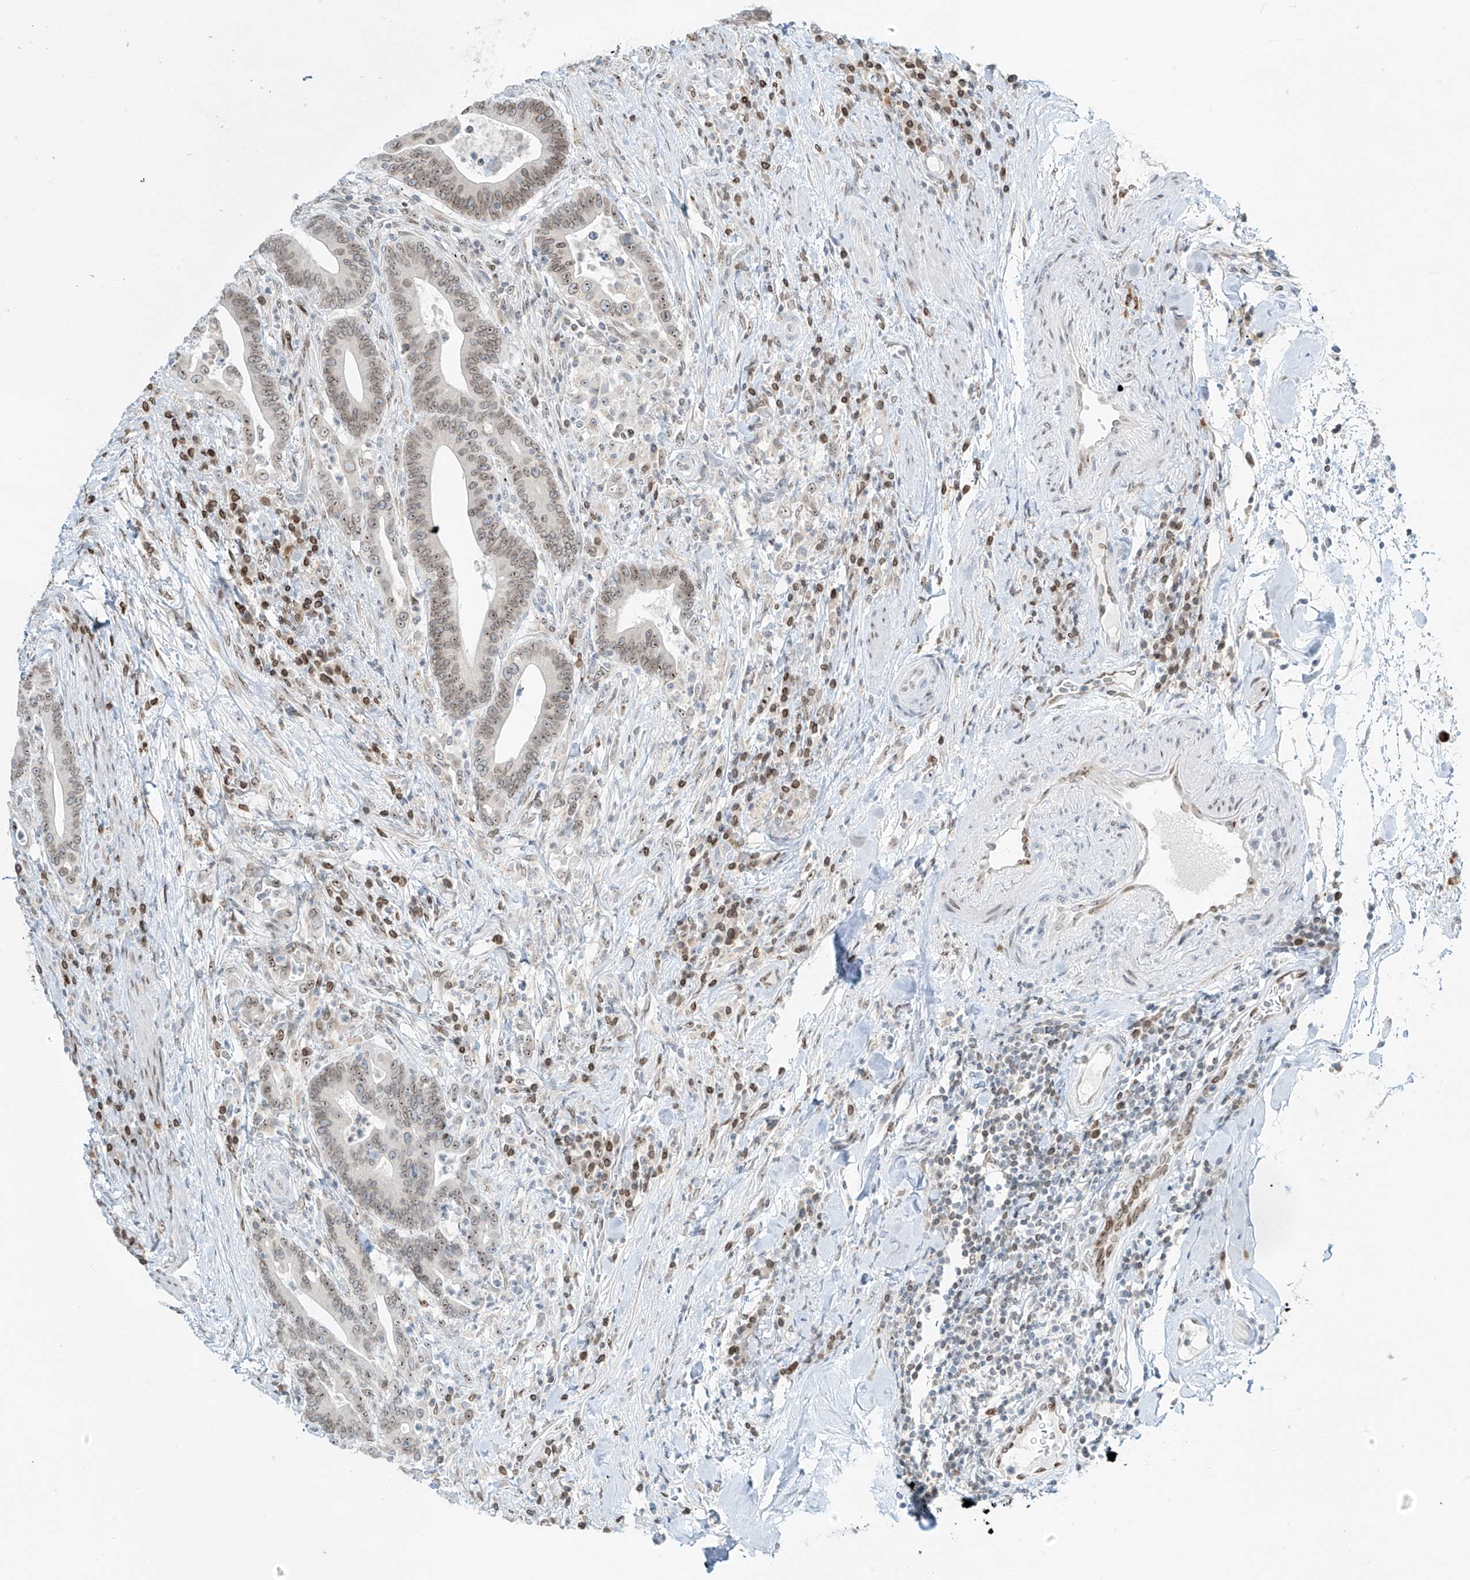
{"staining": {"intensity": "moderate", "quantity": ">75%", "location": "cytoplasmic/membranous,nuclear"}, "tissue": "colorectal cancer", "cell_type": "Tumor cells", "image_type": "cancer", "snomed": [{"axis": "morphology", "description": "Adenocarcinoma, NOS"}, {"axis": "topography", "description": "Colon"}], "caption": "Immunohistochemistry staining of colorectal adenocarcinoma, which exhibits medium levels of moderate cytoplasmic/membranous and nuclear staining in approximately >75% of tumor cells indicating moderate cytoplasmic/membranous and nuclear protein staining. The staining was performed using DAB (3,3'-diaminobenzidine) (brown) for protein detection and nuclei were counterstained in hematoxylin (blue).", "gene": "SAMD15", "patient": {"sex": "female", "age": 66}}